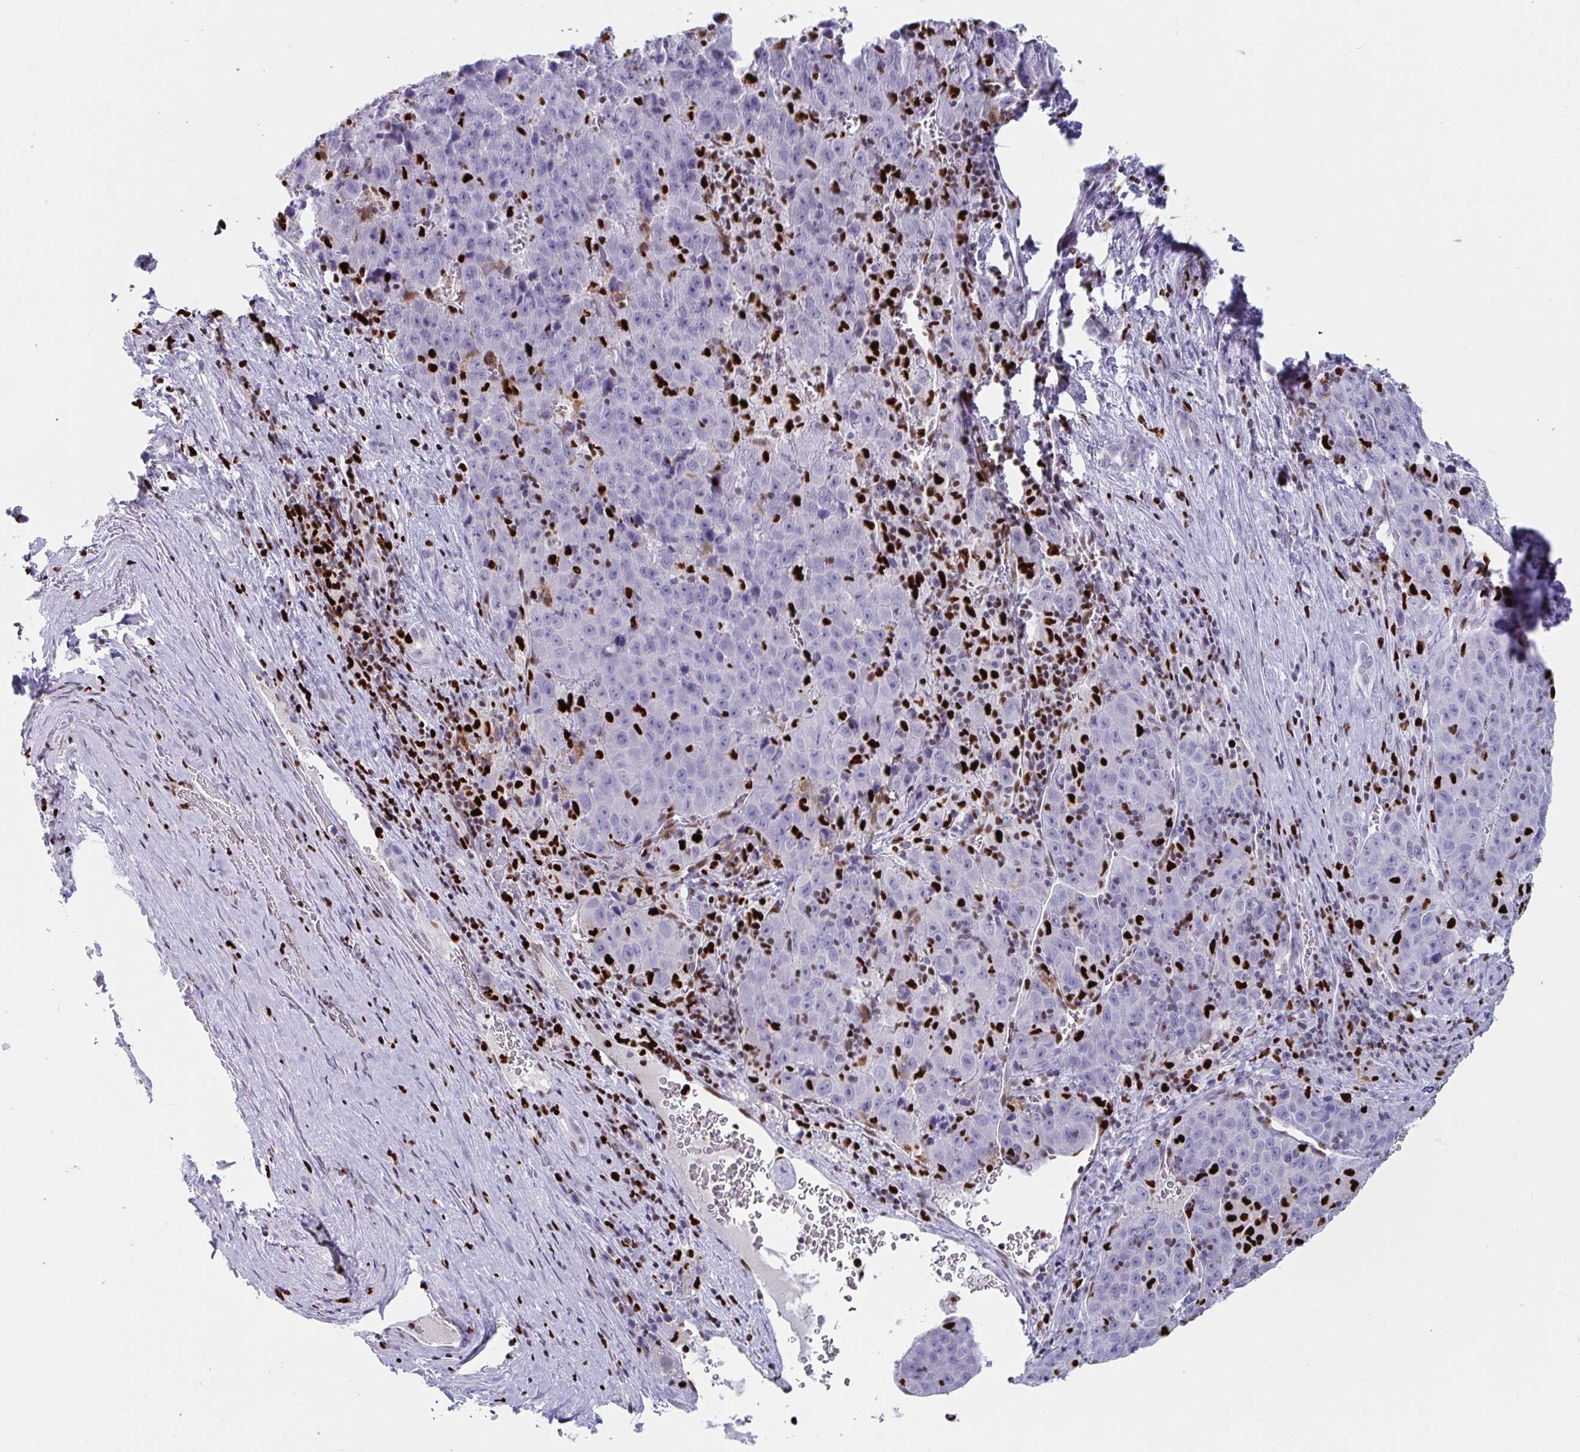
{"staining": {"intensity": "negative", "quantity": "none", "location": "none"}, "tissue": "liver cancer", "cell_type": "Tumor cells", "image_type": "cancer", "snomed": [{"axis": "morphology", "description": "Carcinoma, Hepatocellular, NOS"}, {"axis": "topography", "description": "Liver"}], "caption": "There is no significant expression in tumor cells of liver cancer (hepatocellular carcinoma).", "gene": "ZNF586", "patient": {"sex": "female", "age": 53}}